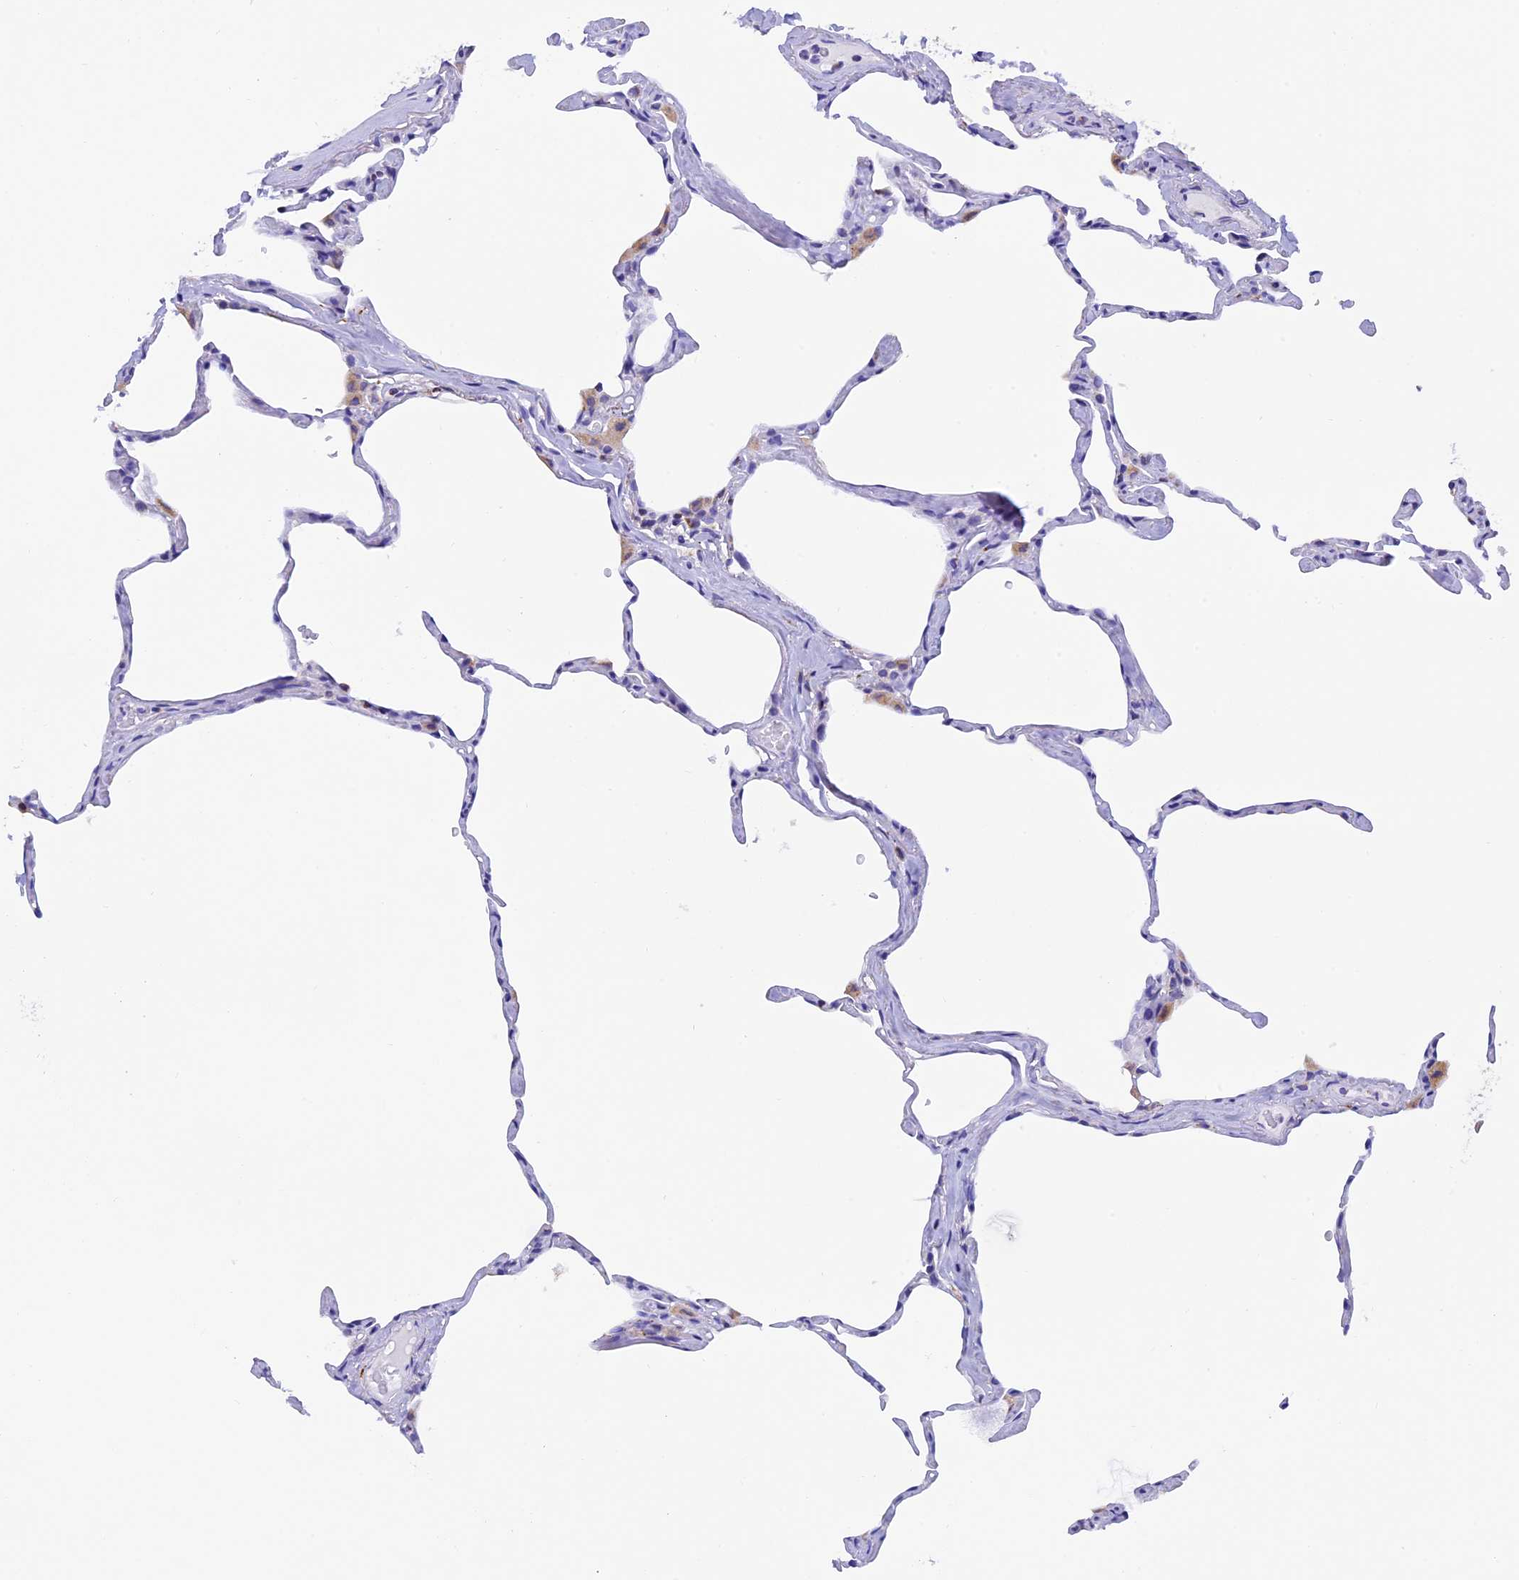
{"staining": {"intensity": "negative", "quantity": "none", "location": "none"}, "tissue": "lung", "cell_type": "Alveolar cells", "image_type": "normal", "snomed": [{"axis": "morphology", "description": "Normal tissue, NOS"}, {"axis": "topography", "description": "Lung"}], "caption": "High power microscopy photomicrograph of an IHC histopathology image of benign lung, revealing no significant positivity in alveolar cells.", "gene": "SLC8B1", "patient": {"sex": "male", "age": 65}}